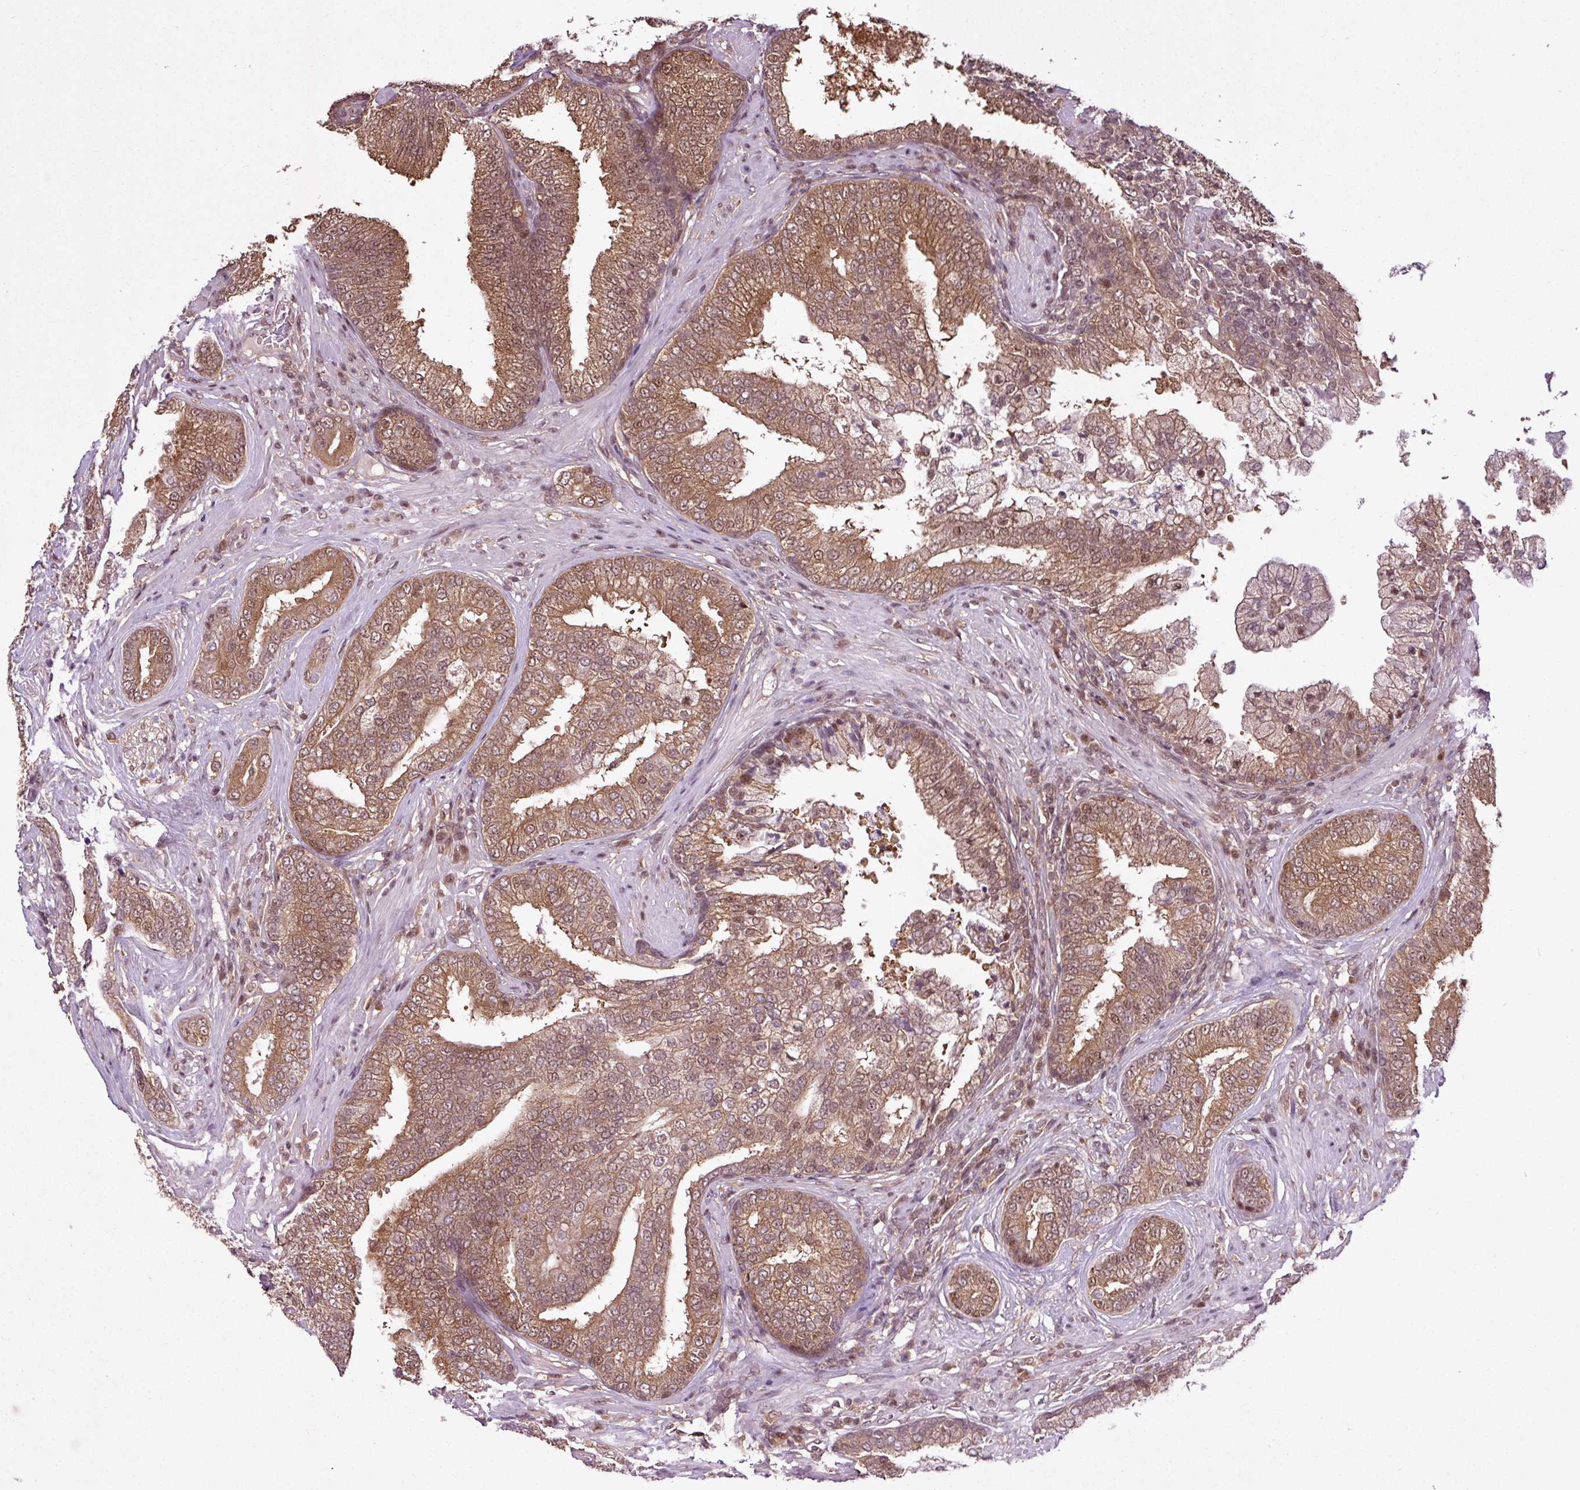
{"staining": {"intensity": "moderate", "quantity": ">75%", "location": "cytoplasmic/membranous,nuclear"}, "tissue": "prostate cancer", "cell_type": "Tumor cells", "image_type": "cancer", "snomed": [{"axis": "morphology", "description": "Adenocarcinoma, High grade"}, {"axis": "topography", "description": "Prostate"}], "caption": "High-grade adenocarcinoma (prostate) stained with DAB (3,3'-diaminobenzidine) immunohistochemistry shows medium levels of moderate cytoplasmic/membranous and nuclear staining in about >75% of tumor cells.", "gene": "ITPKC", "patient": {"sex": "male", "age": 55}}